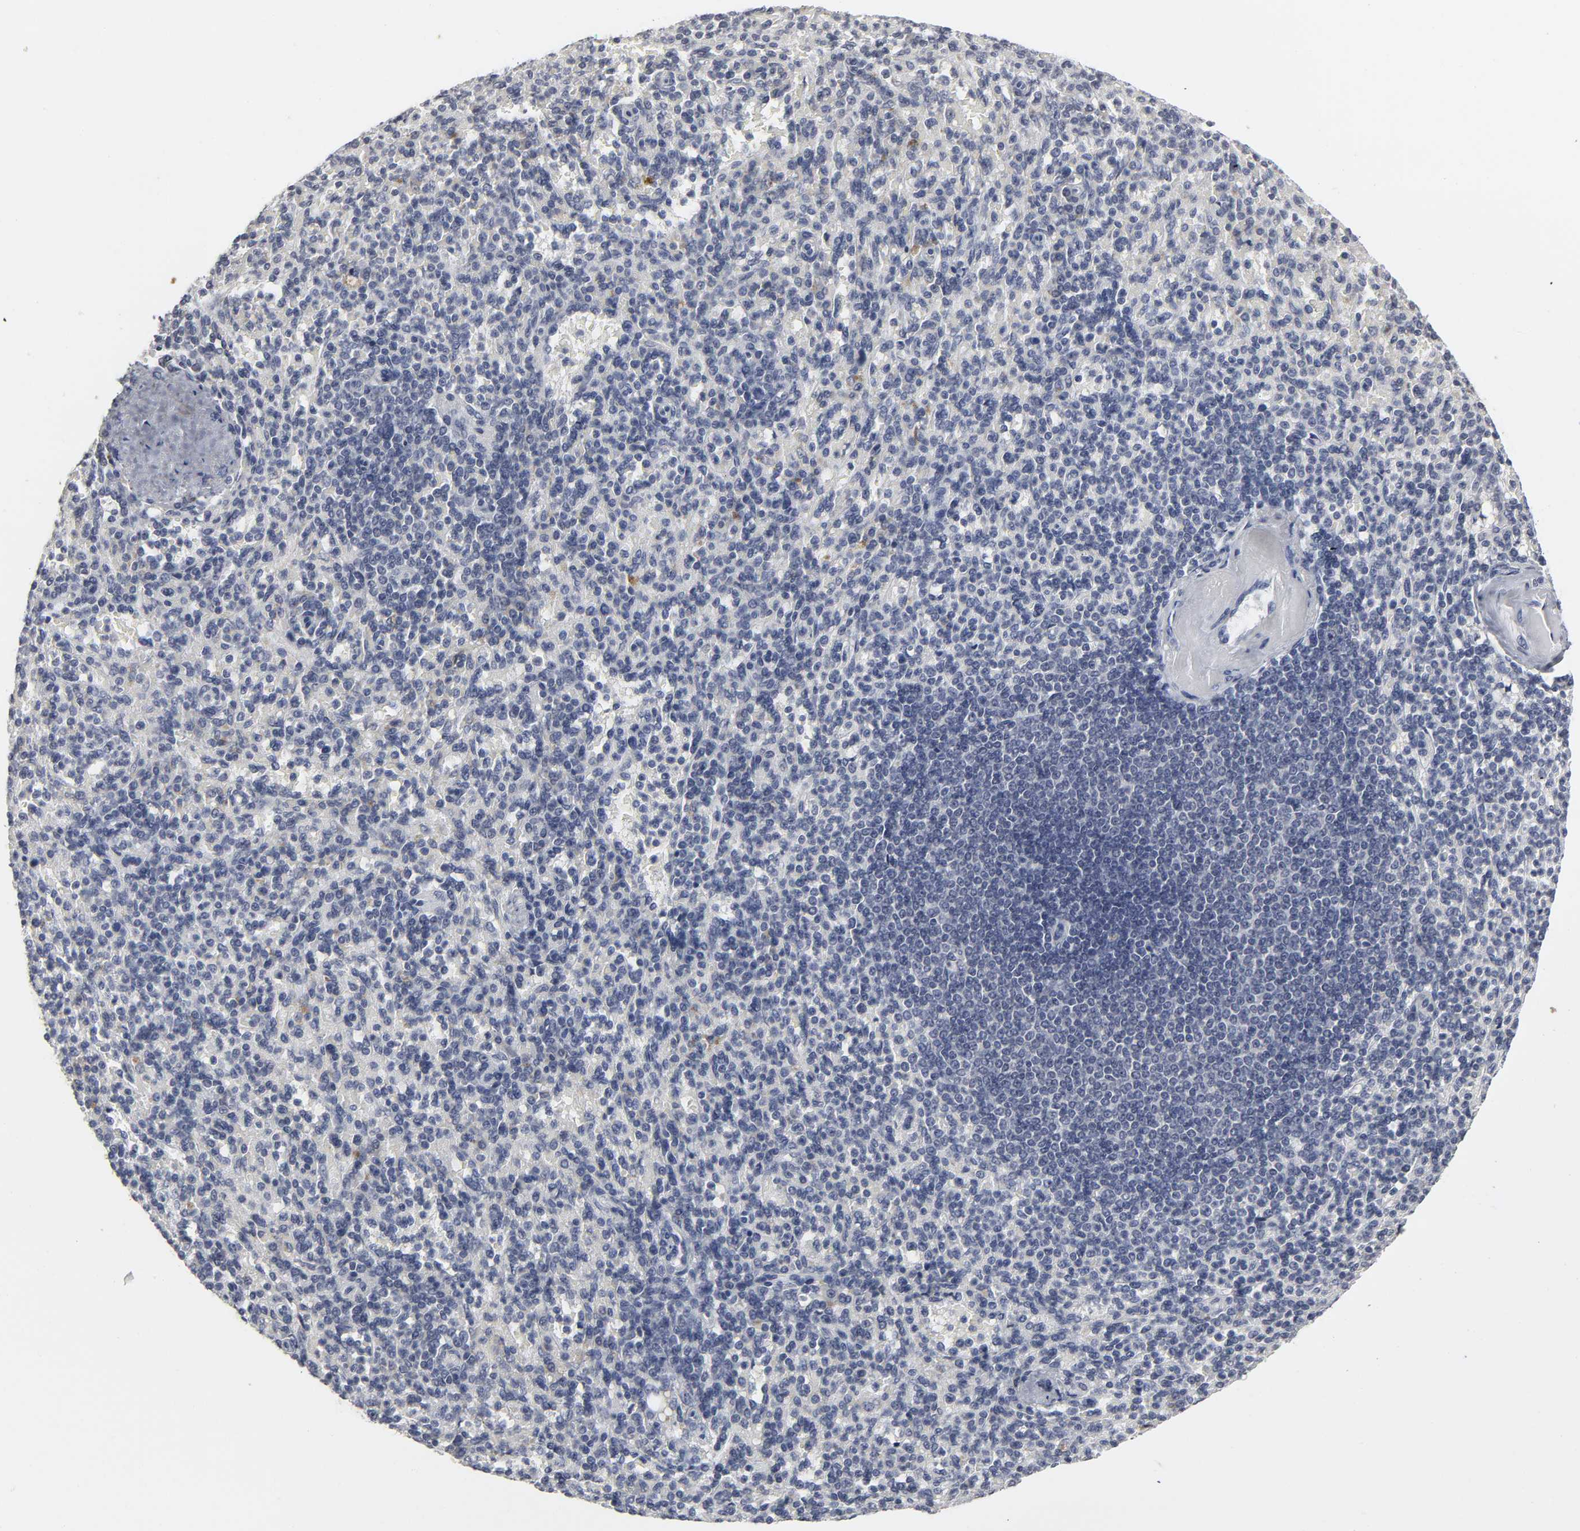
{"staining": {"intensity": "negative", "quantity": "none", "location": "none"}, "tissue": "spleen", "cell_type": "Cells in red pulp", "image_type": "normal", "snomed": [{"axis": "morphology", "description": "Normal tissue, NOS"}, {"axis": "topography", "description": "Spleen"}], "caption": "A histopathology image of human spleen is negative for staining in cells in red pulp. The staining is performed using DAB (3,3'-diaminobenzidine) brown chromogen with nuclei counter-stained in using hematoxylin.", "gene": "TCAP", "patient": {"sex": "female", "age": 74}}